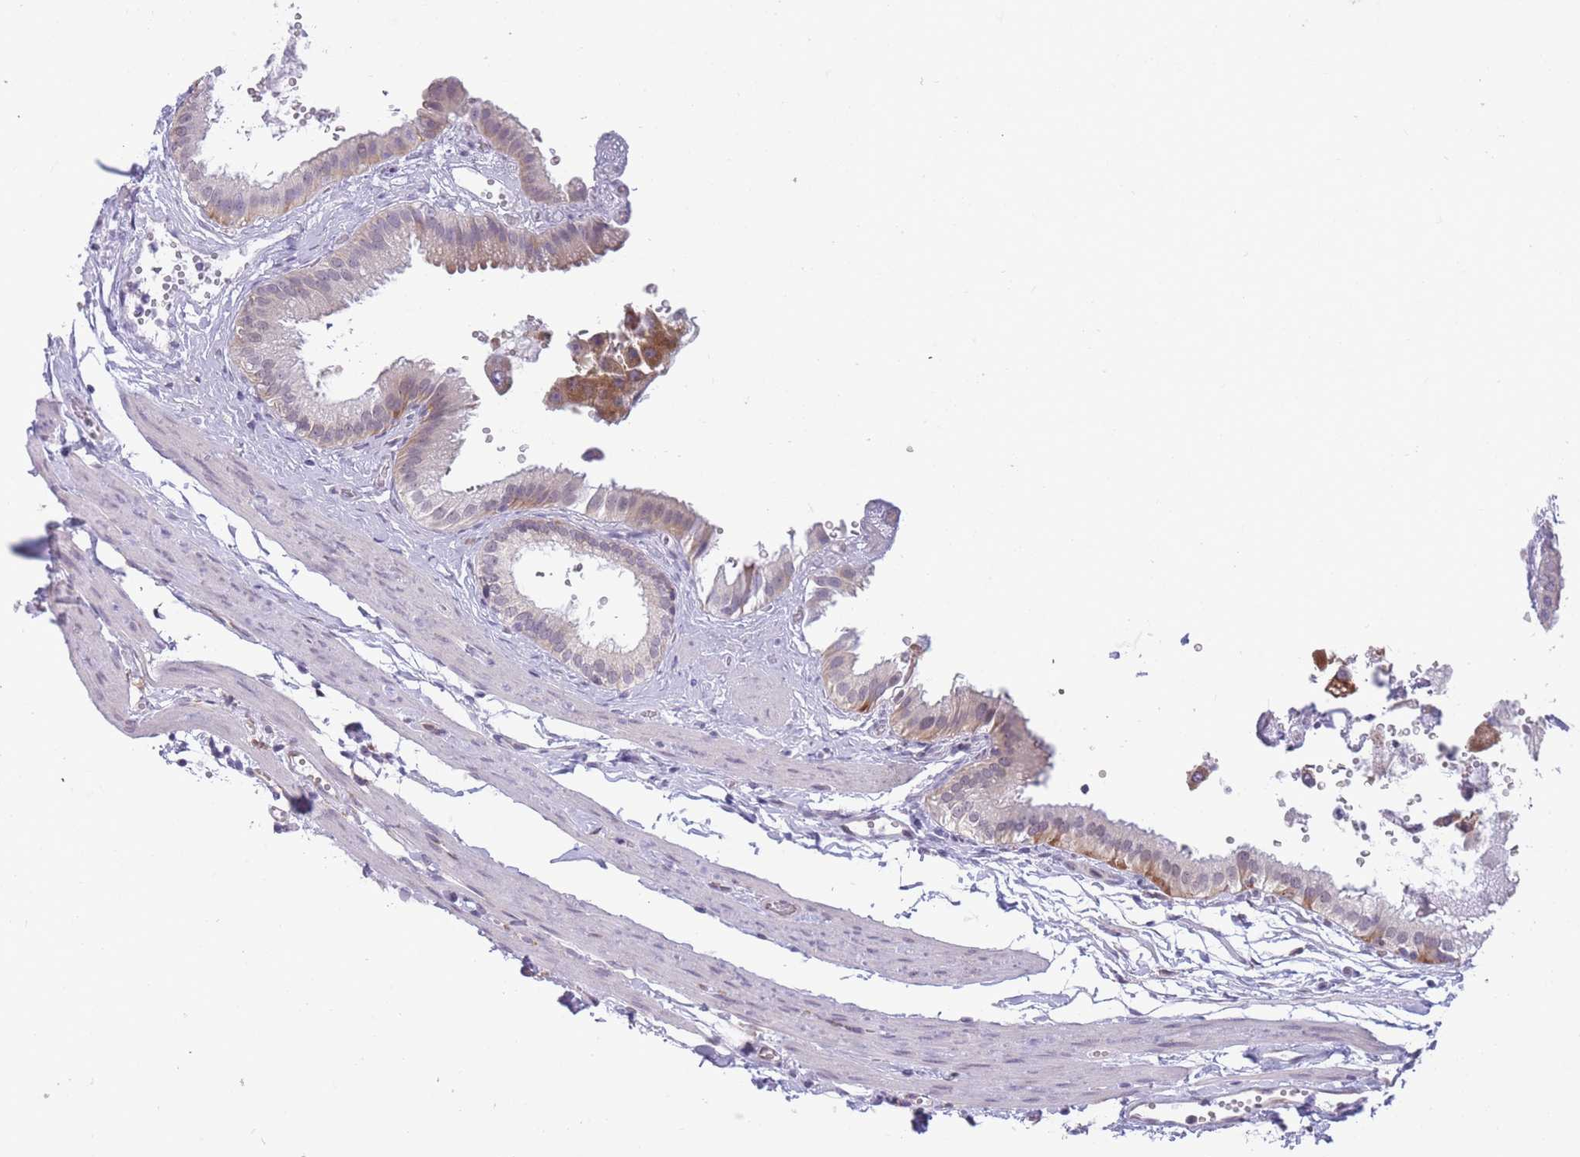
{"staining": {"intensity": "weak", "quantity": "25%-75%", "location": "cytoplasmic/membranous,nuclear"}, "tissue": "gallbladder", "cell_type": "Glandular cells", "image_type": "normal", "snomed": [{"axis": "morphology", "description": "Normal tissue, NOS"}, {"axis": "topography", "description": "Gallbladder"}], "caption": "A brown stain highlights weak cytoplasmic/membranous,nuclear staining of a protein in glandular cells of benign human gallbladder.", "gene": "TMEM121", "patient": {"sex": "female", "age": 61}}